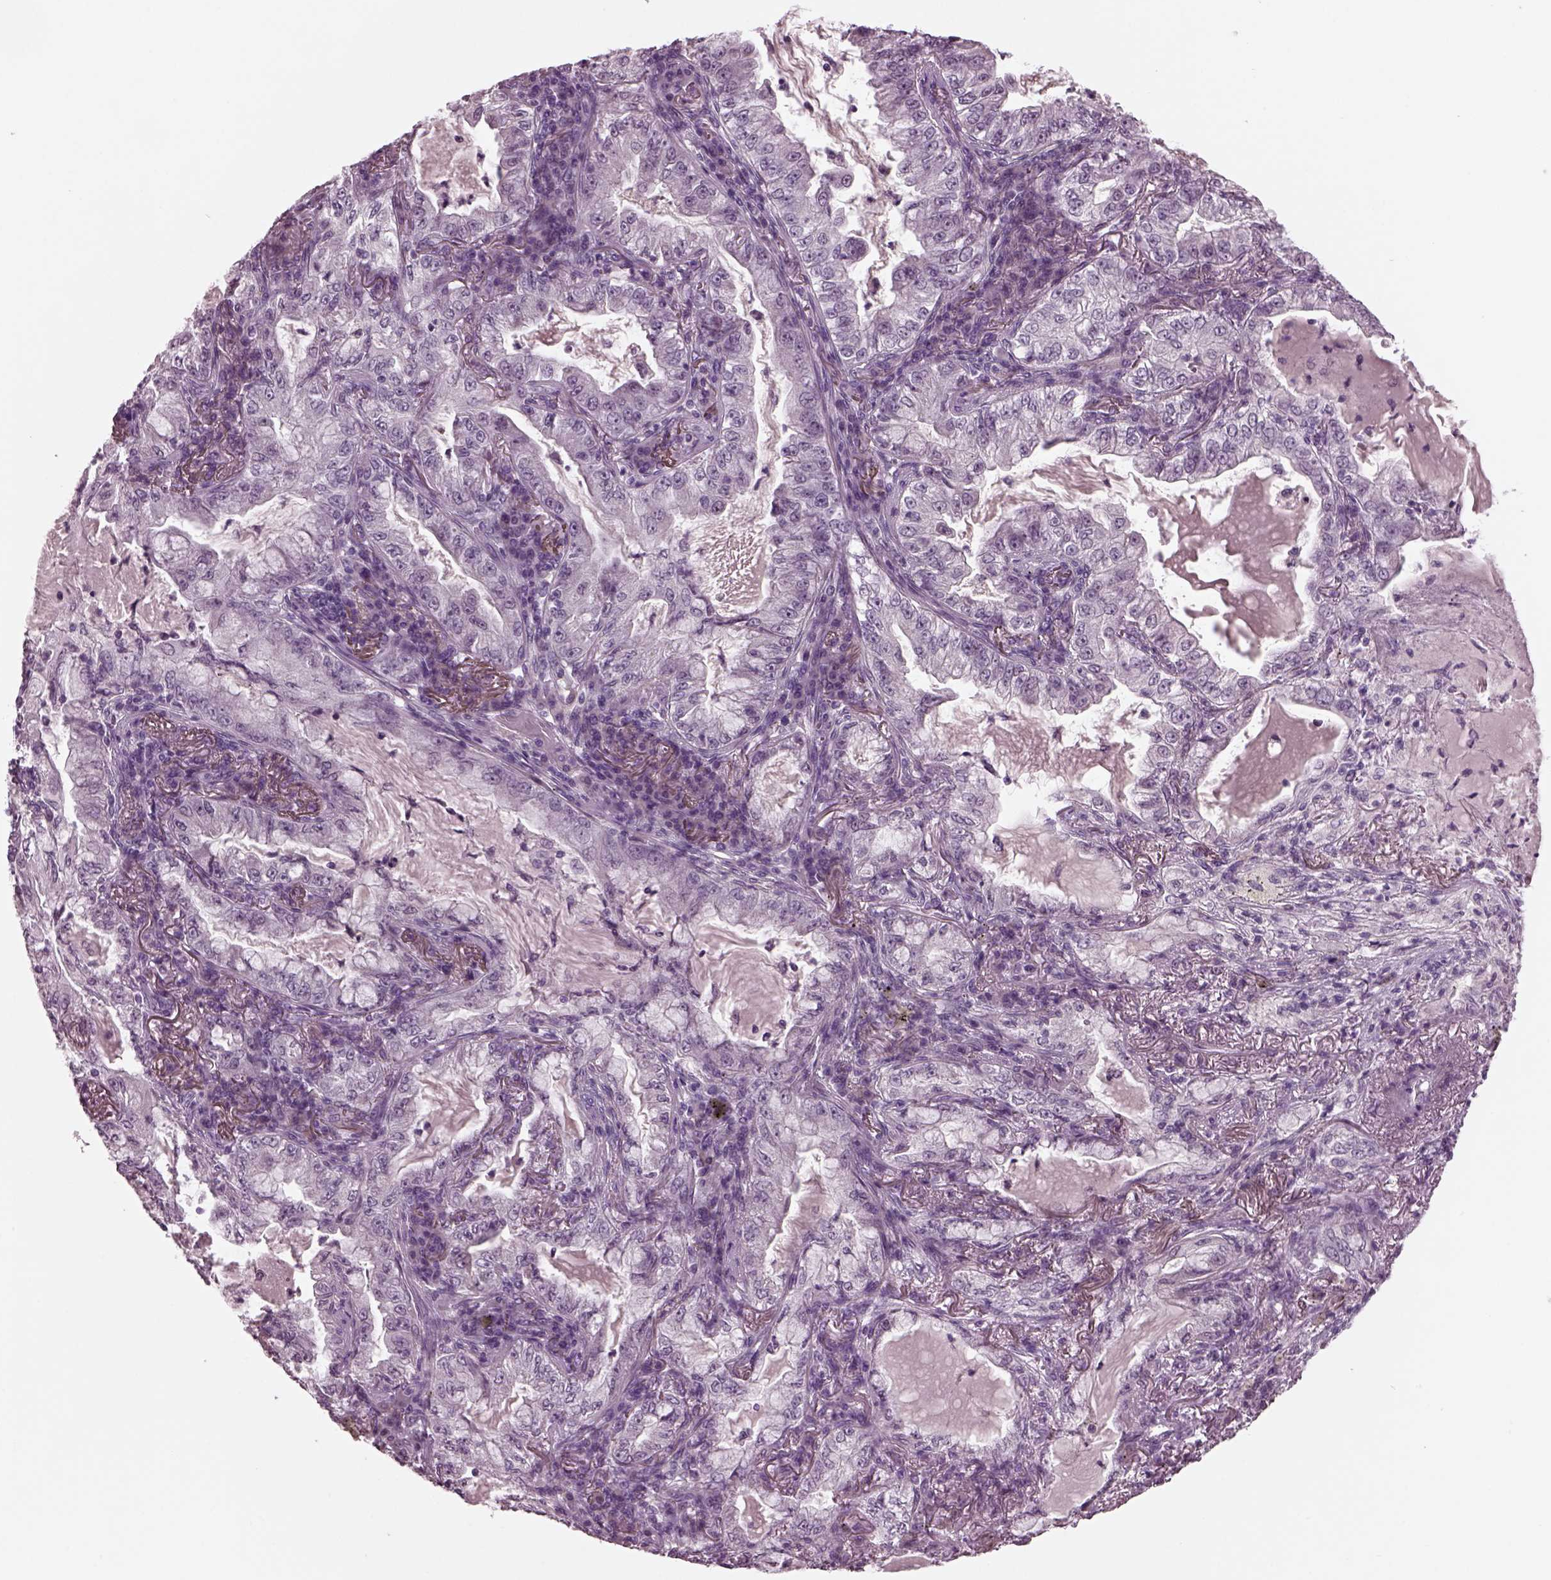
{"staining": {"intensity": "negative", "quantity": "none", "location": "none"}, "tissue": "lung cancer", "cell_type": "Tumor cells", "image_type": "cancer", "snomed": [{"axis": "morphology", "description": "Adenocarcinoma, NOS"}, {"axis": "topography", "description": "Lung"}], "caption": "Lung cancer (adenocarcinoma) was stained to show a protein in brown. There is no significant staining in tumor cells. (DAB (3,3'-diaminobenzidine) immunohistochemistry (IHC), high magnification).", "gene": "CLCN4", "patient": {"sex": "female", "age": 73}}